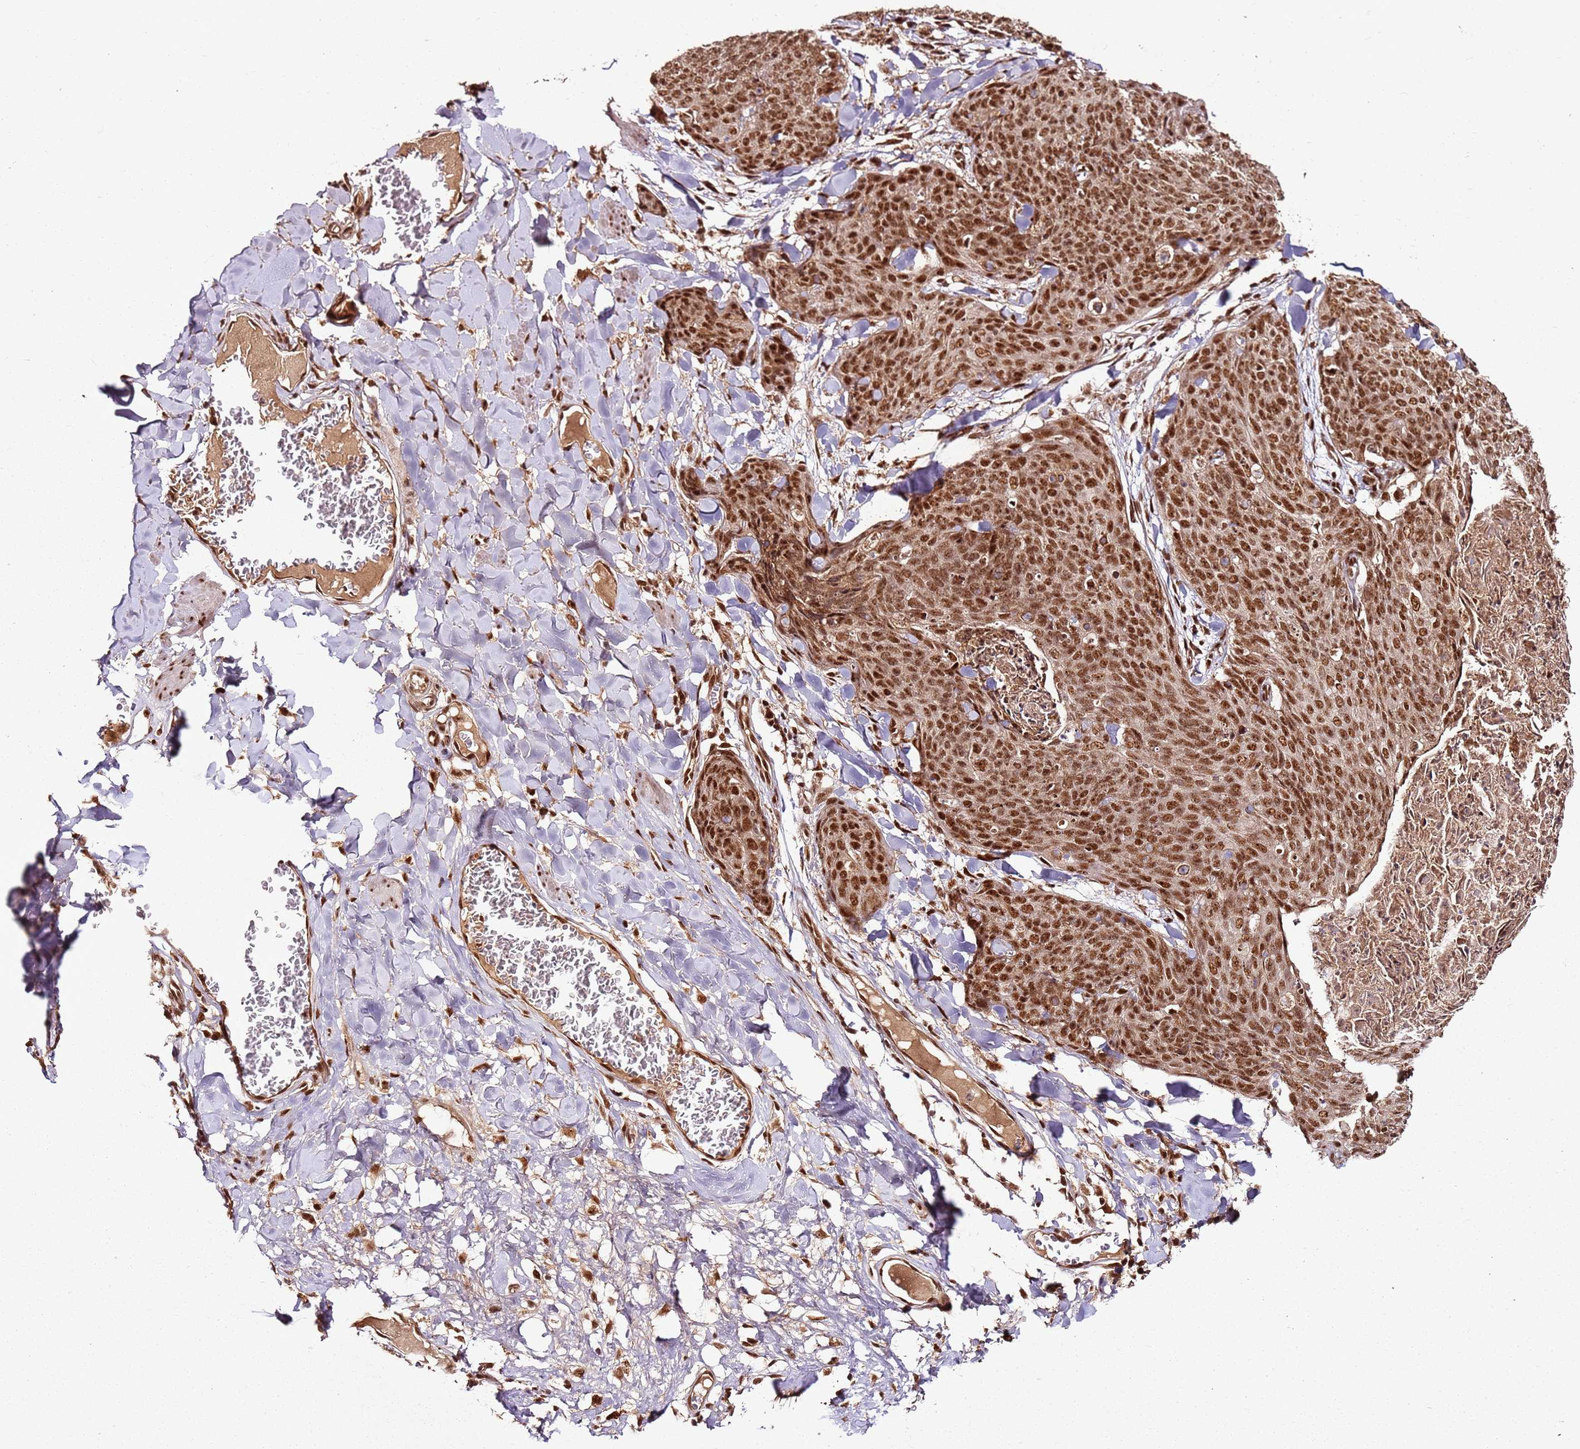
{"staining": {"intensity": "strong", "quantity": ">75%", "location": "nuclear"}, "tissue": "skin cancer", "cell_type": "Tumor cells", "image_type": "cancer", "snomed": [{"axis": "morphology", "description": "Squamous cell carcinoma, NOS"}, {"axis": "topography", "description": "Skin"}, {"axis": "topography", "description": "Vulva"}], "caption": "Tumor cells demonstrate high levels of strong nuclear staining in approximately >75% of cells in skin cancer.", "gene": "XRN2", "patient": {"sex": "female", "age": 85}}